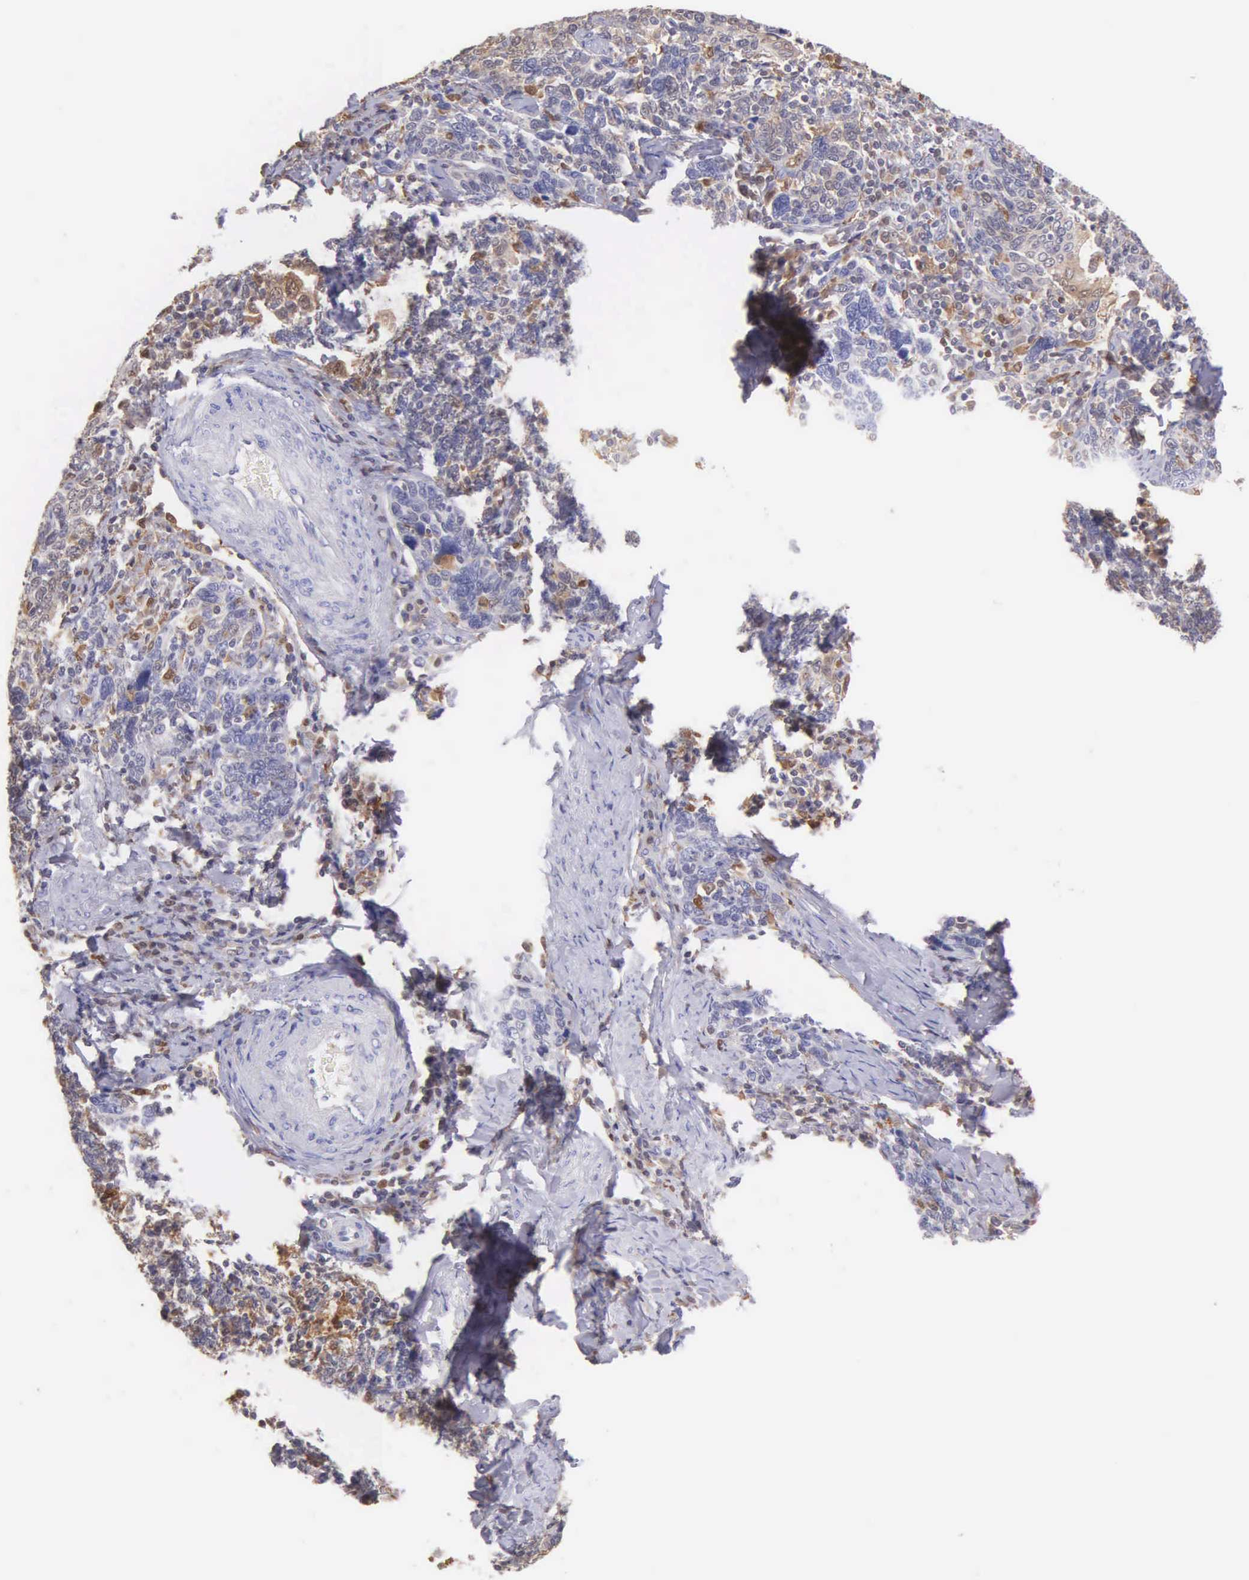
{"staining": {"intensity": "weak", "quantity": ">75%", "location": "cytoplasmic/membranous"}, "tissue": "cervical cancer", "cell_type": "Tumor cells", "image_type": "cancer", "snomed": [{"axis": "morphology", "description": "Squamous cell carcinoma, NOS"}, {"axis": "topography", "description": "Cervix"}], "caption": "Weak cytoplasmic/membranous staining for a protein is identified in about >75% of tumor cells of cervical cancer using IHC.", "gene": "BID", "patient": {"sex": "female", "age": 41}}